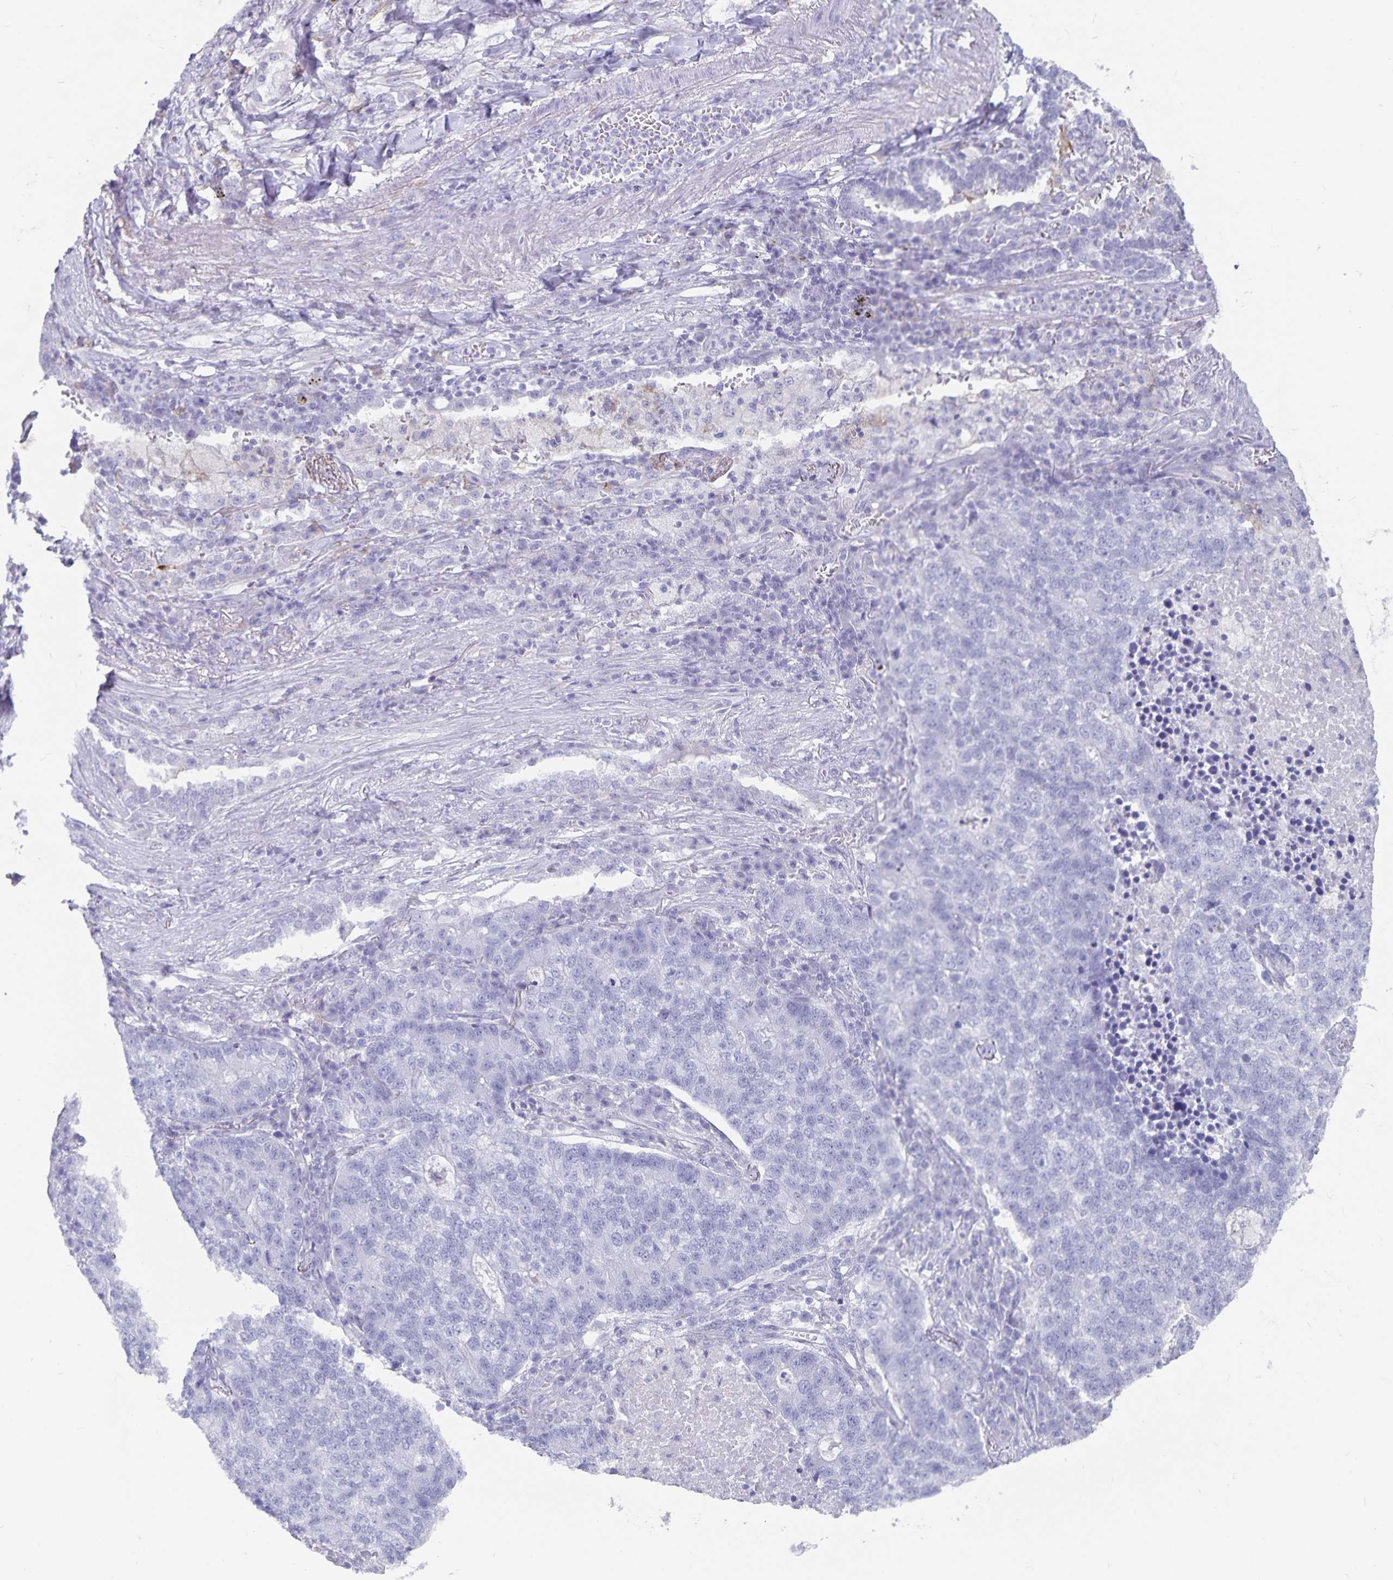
{"staining": {"intensity": "negative", "quantity": "none", "location": "none"}, "tissue": "lung cancer", "cell_type": "Tumor cells", "image_type": "cancer", "snomed": [{"axis": "morphology", "description": "Adenocarcinoma, NOS"}, {"axis": "topography", "description": "Lung"}], "caption": "DAB (3,3'-diaminobenzidine) immunohistochemical staining of lung adenocarcinoma exhibits no significant staining in tumor cells. (Immunohistochemistry (ihc), brightfield microscopy, high magnification).", "gene": "PLAC1", "patient": {"sex": "male", "age": 57}}